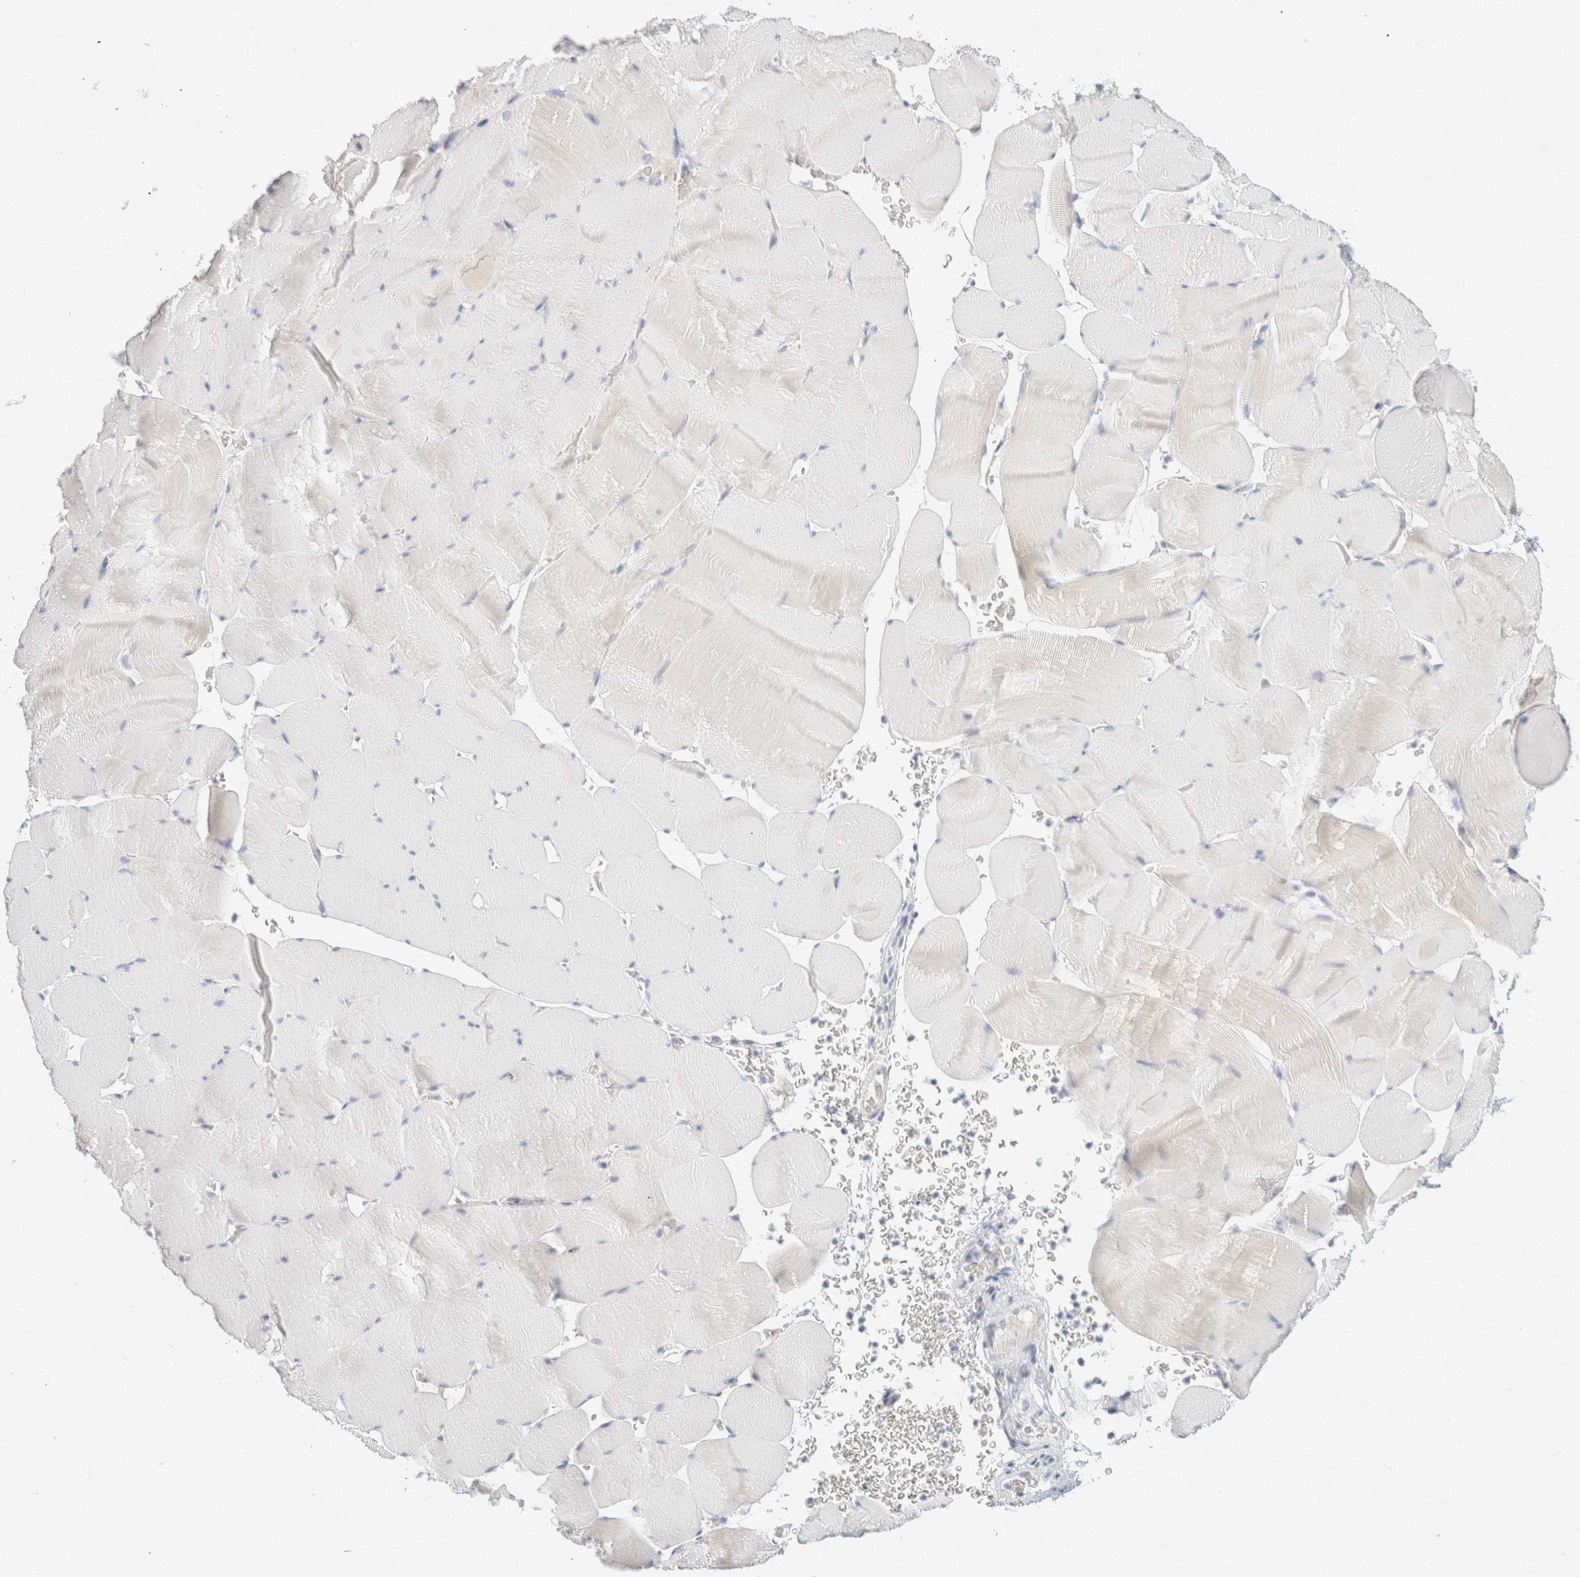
{"staining": {"intensity": "negative", "quantity": "none", "location": "none"}, "tissue": "skeletal muscle", "cell_type": "Myocytes", "image_type": "normal", "snomed": [{"axis": "morphology", "description": "Normal tissue, NOS"}, {"axis": "topography", "description": "Skeletal muscle"}], "caption": "Human skeletal muscle stained for a protein using immunohistochemistry displays no positivity in myocytes.", "gene": "KRT20", "patient": {"sex": "male", "age": 62}}